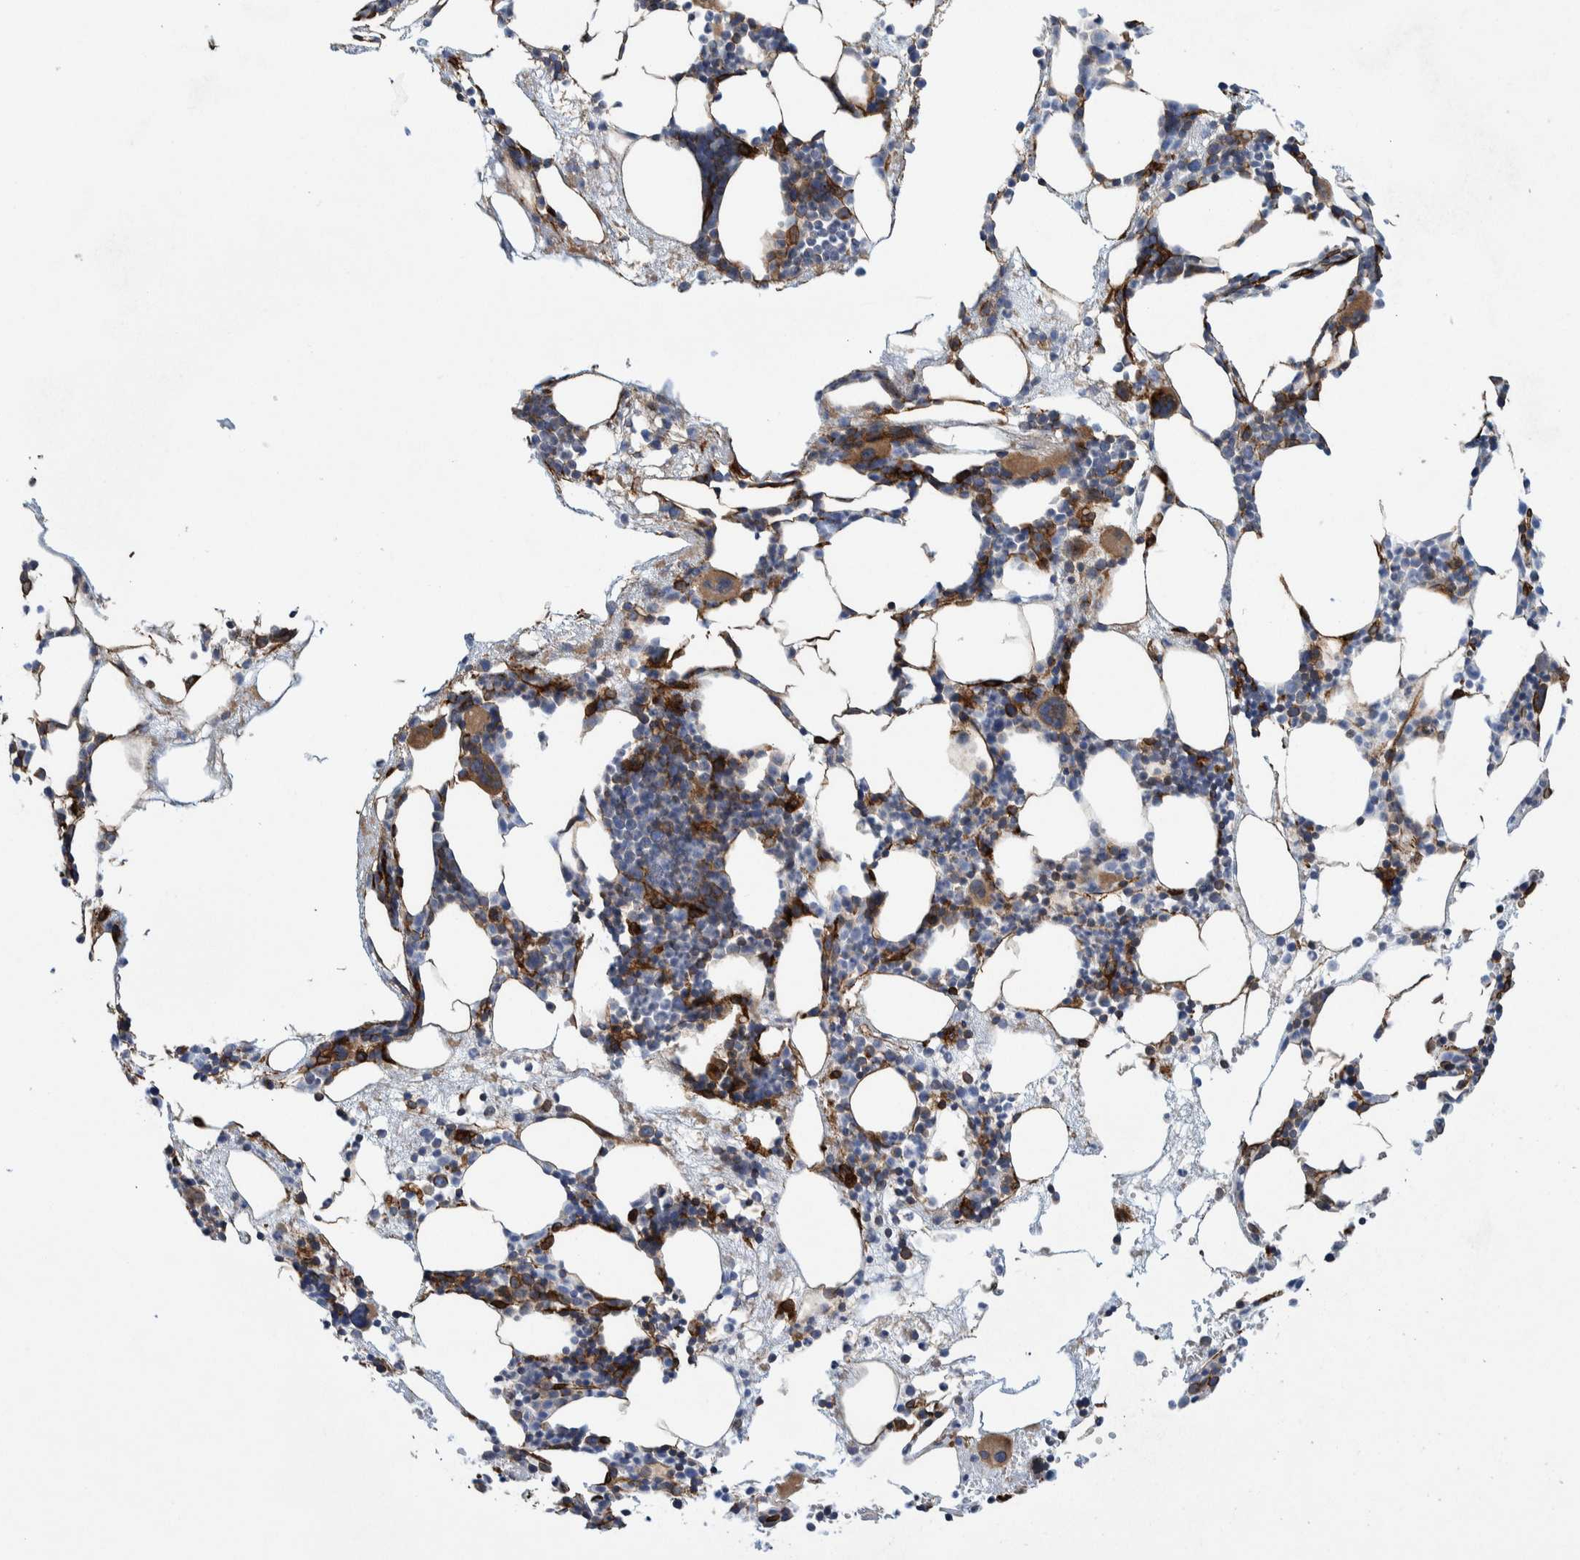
{"staining": {"intensity": "strong", "quantity": "25%-75%", "location": "cytoplasmic/membranous"}, "tissue": "bone marrow", "cell_type": "Hematopoietic cells", "image_type": "normal", "snomed": [{"axis": "morphology", "description": "Normal tissue, NOS"}, {"axis": "morphology", "description": "Inflammation, NOS"}, {"axis": "topography", "description": "Bone marrow"}], "caption": "Protein staining of normal bone marrow reveals strong cytoplasmic/membranous expression in about 25%-75% of hematopoietic cells. (IHC, brightfield microscopy, high magnification).", "gene": "THEM6", "patient": {"sex": "female", "age": 67}}